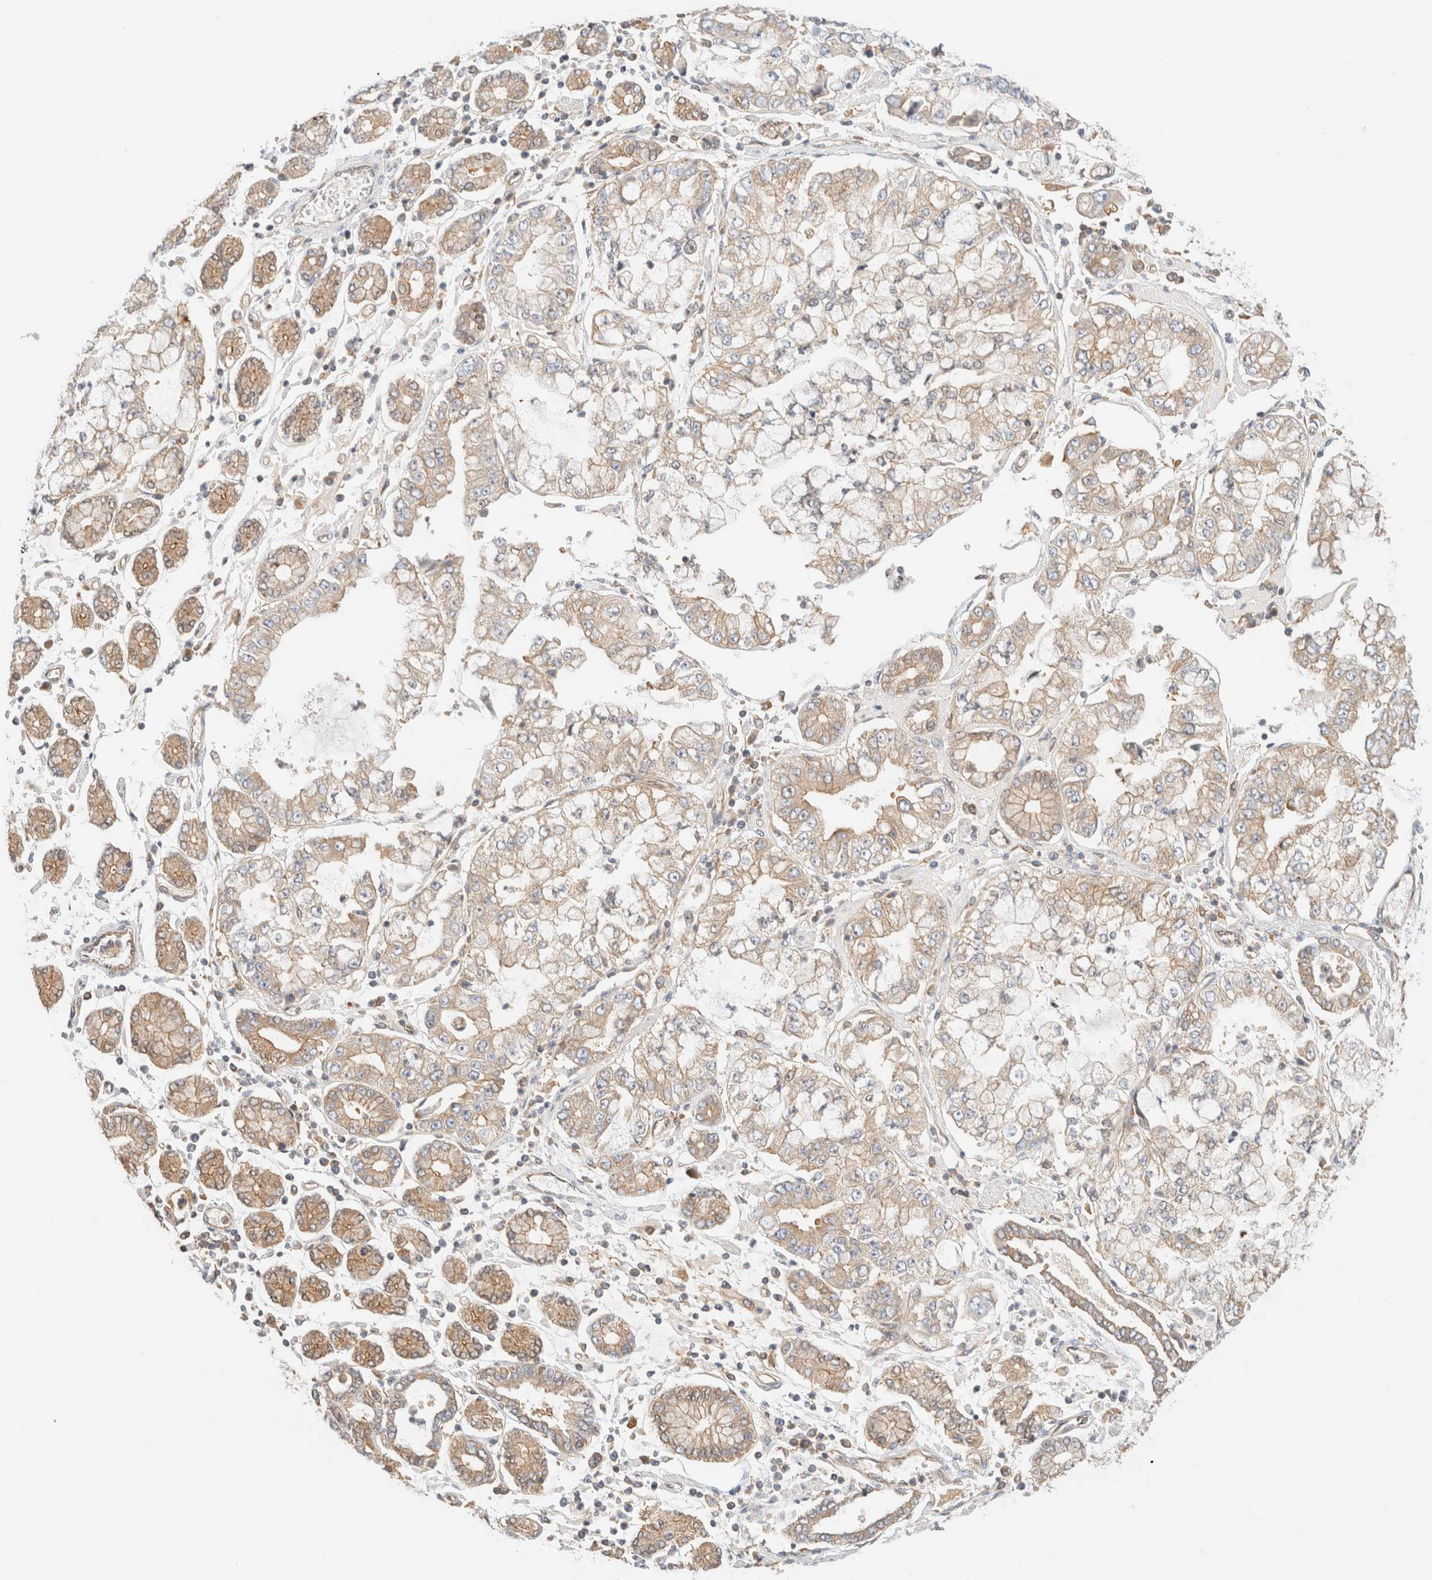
{"staining": {"intensity": "moderate", "quantity": "25%-75%", "location": "cytoplasmic/membranous"}, "tissue": "stomach cancer", "cell_type": "Tumor cells", "image_type": "cancer", "snomed": [{"axis": "morphology", "description": "Adenocarcinoma, NOS"}, {"axis": "topography", "description": "Stomach"}], "caption": "Brown immunohistochemical staining in stomach adenocarcinoma exhibits moderate cytoplasmic/membranous staining in about 25%-75% of tumor cells. The staining was performed using DAB (3,3'-diaminobenzidine) to visualize the protein expression in brown, while the nuclei were stained in blue with hematoxylin (Magnification: 20x).", "gene": "RABEP1", "patient": {"sex": "male", "age": 76}}